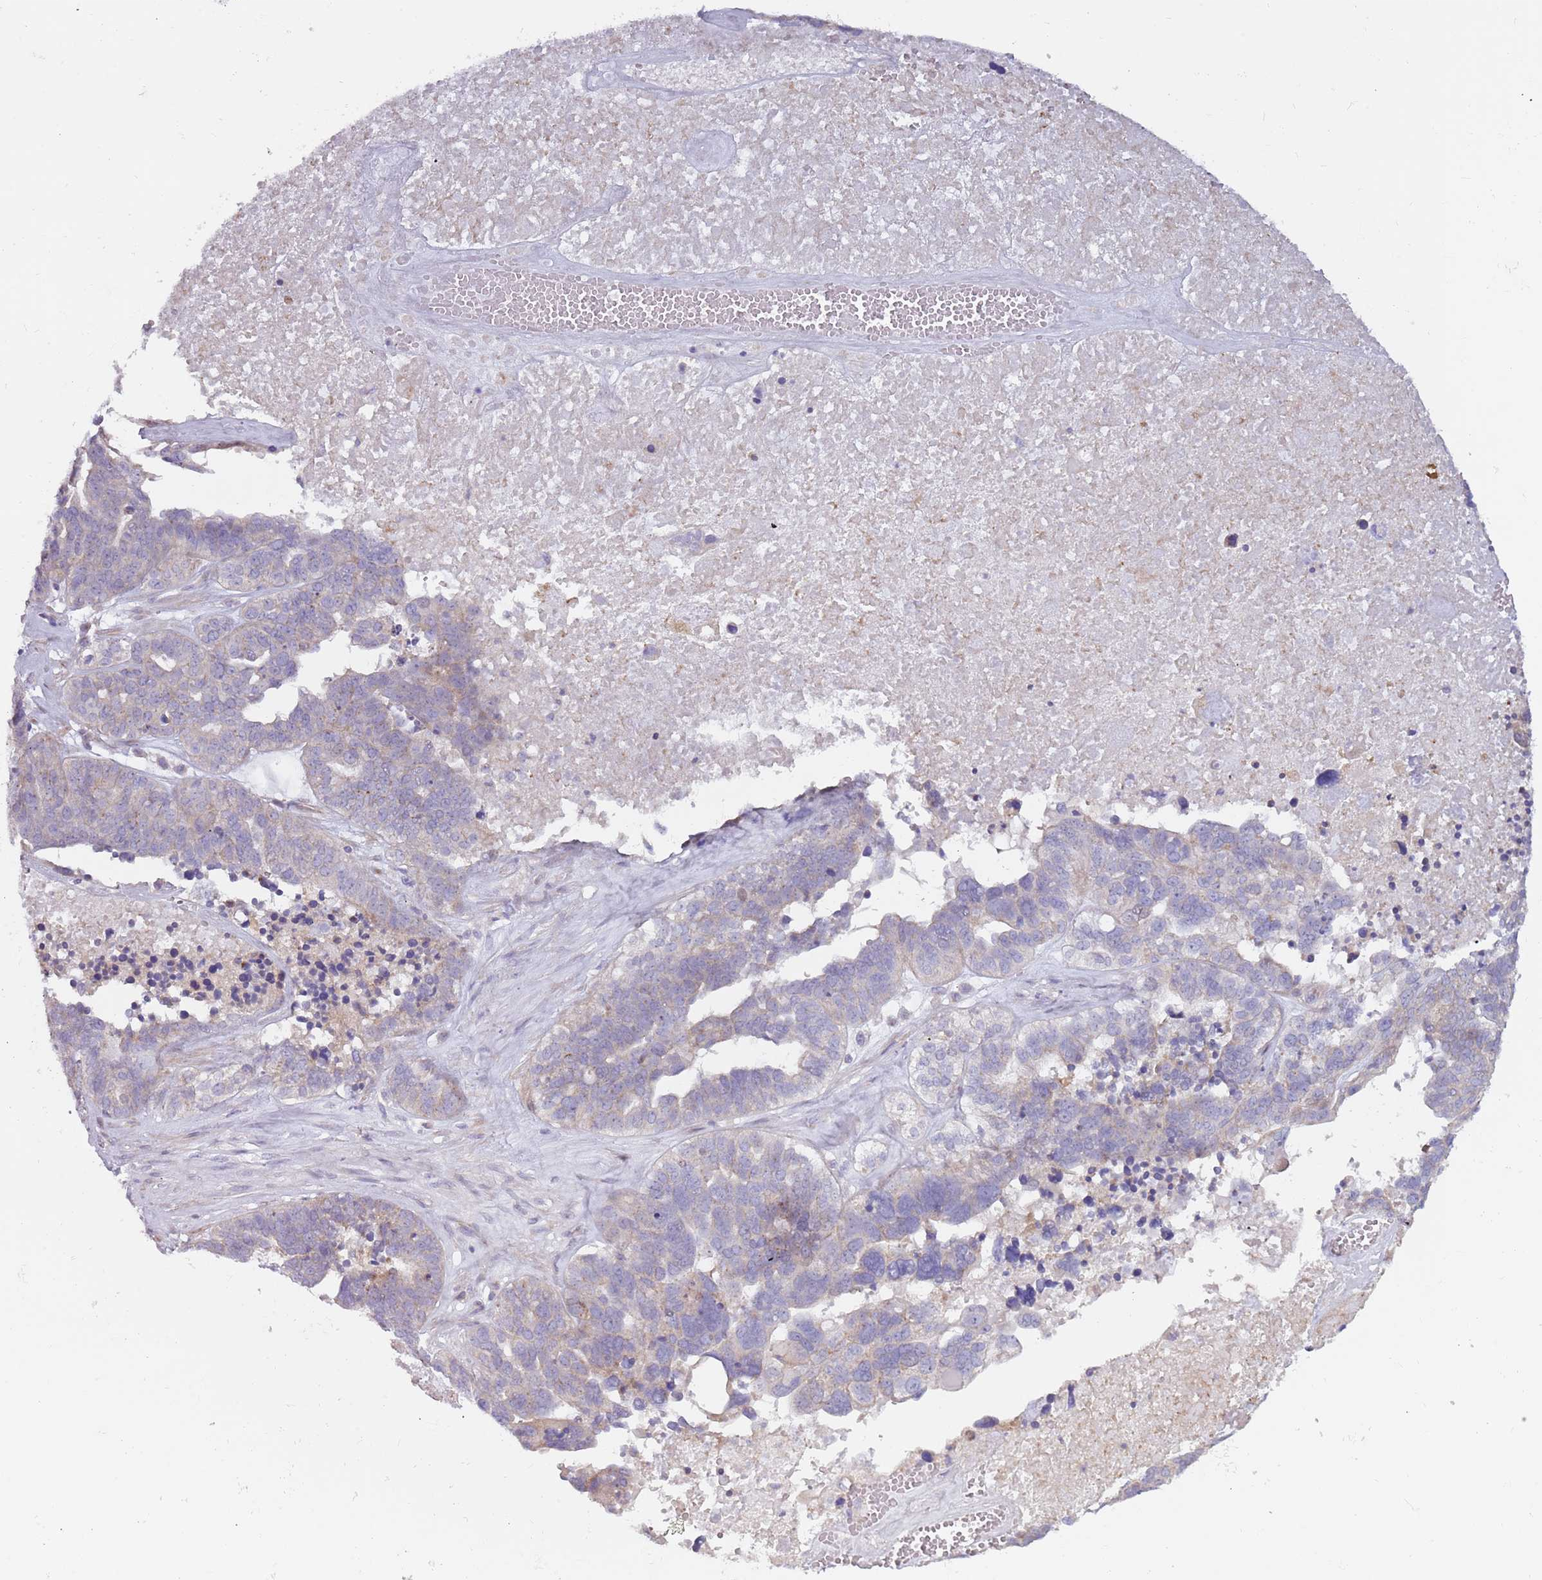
{"staining": {"intensity": "negative", "quantity": "none", "location": "none"}, "tissue": "ovarian cancer", "cell_type": "Tumor cells", "image_type": "cancer", "snomed": [{"axis": "morphology", "description": "Cystadenocarcinoma, serous, NOS"}, {"axis": "topography", "description": "Ovary"}], "caption": "Tumor cells are negative for brown protein staining in ovarian cancer.", "gene": "CCDC150", "patient": {"sex": "female", "age": 59}}